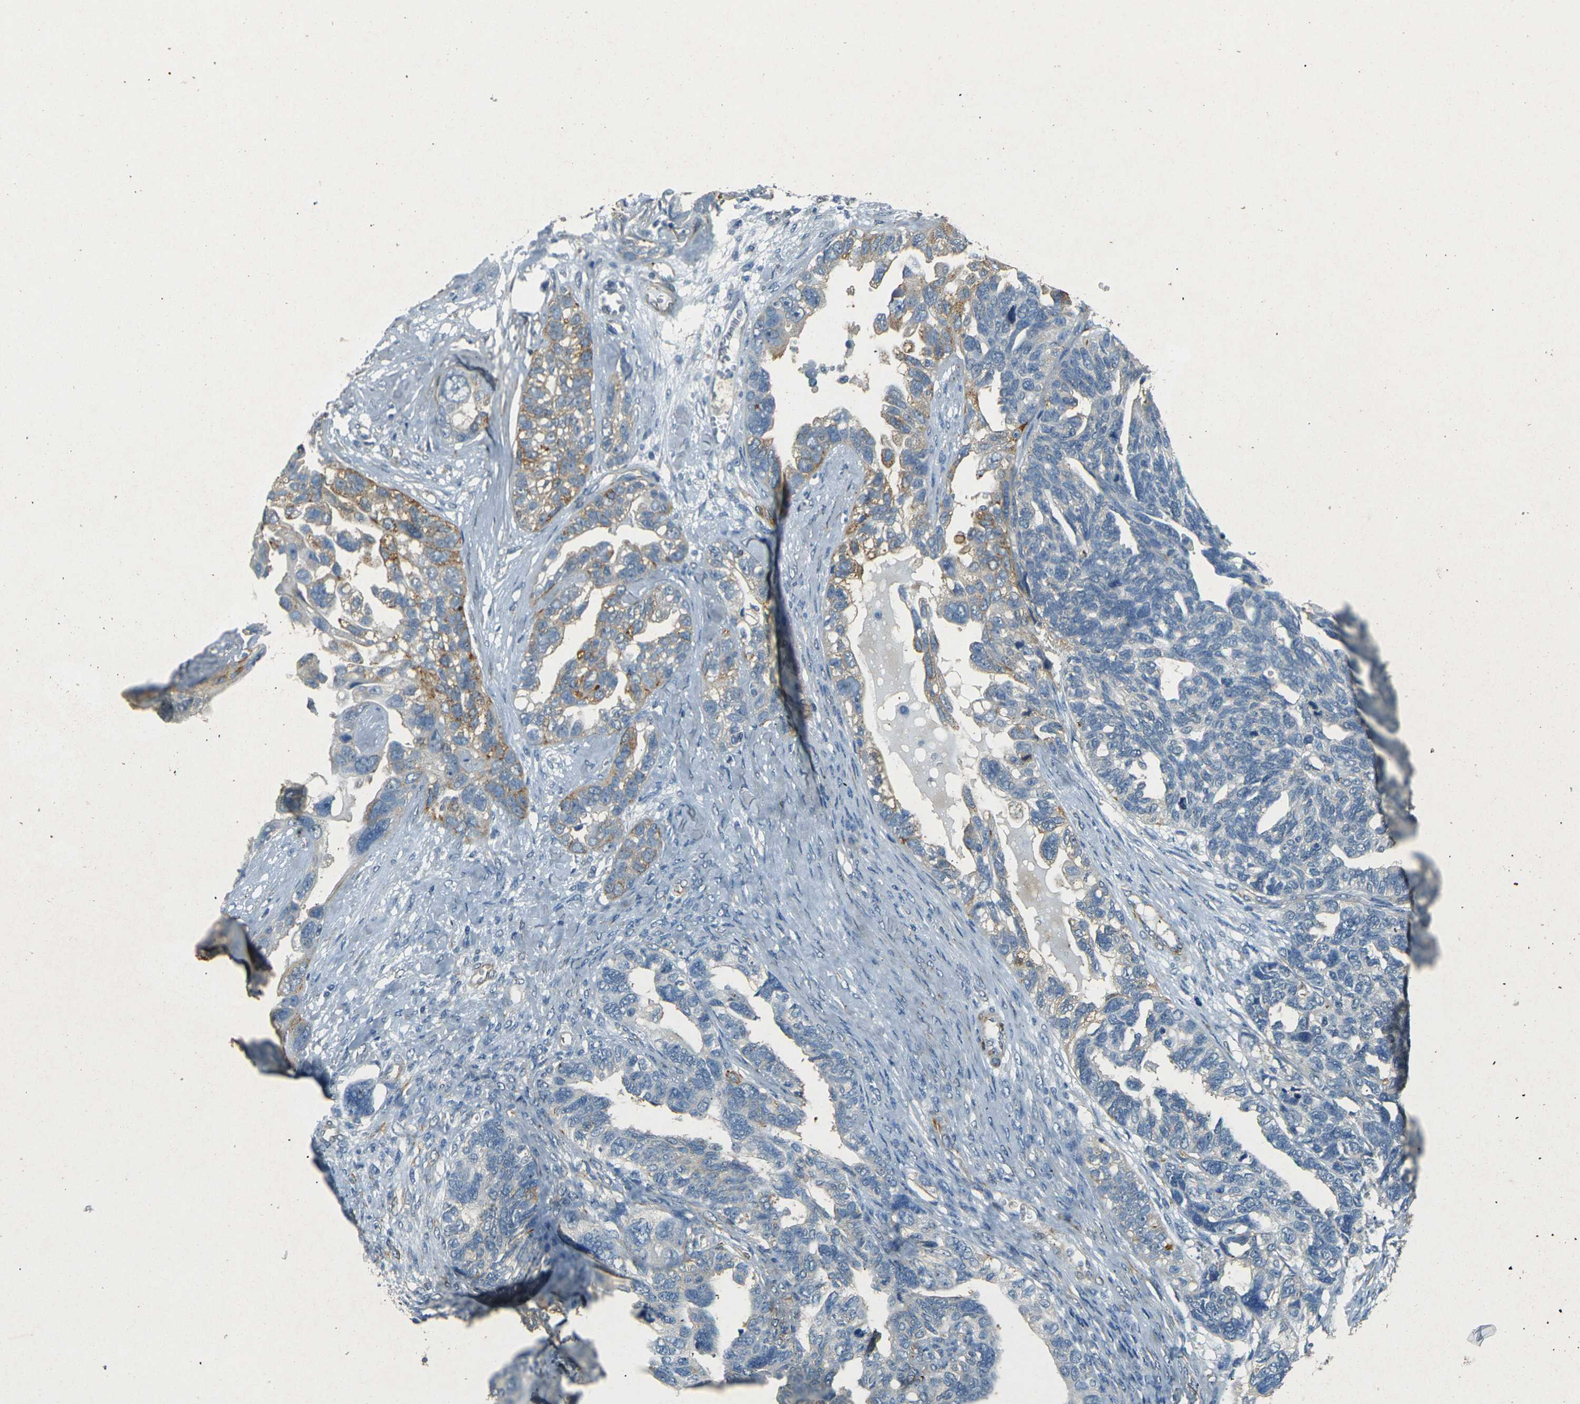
{"staining": {"intensity": "moderate", "quantity": "25%-75%", "location": "cytoplasmic/membranous"}, "tissue": "ovarian cancer", "cell_type": "Tumor cells", "image_type": "cancer", "snomed": [{"axis": "morphology", "description": "Cystadenocarcinoma, serous, NOS"}, {"axis": "topography", "description": "Ovary"}], "caption": "This is a micrograph of IHC staining of serous cystadenocarcinoma (ovarian), which shows moderate expression in the cytoplasmic/membranous of tumor cells.", "gene": "SORT1", "patient": {"sex": "female", "age": 79}}